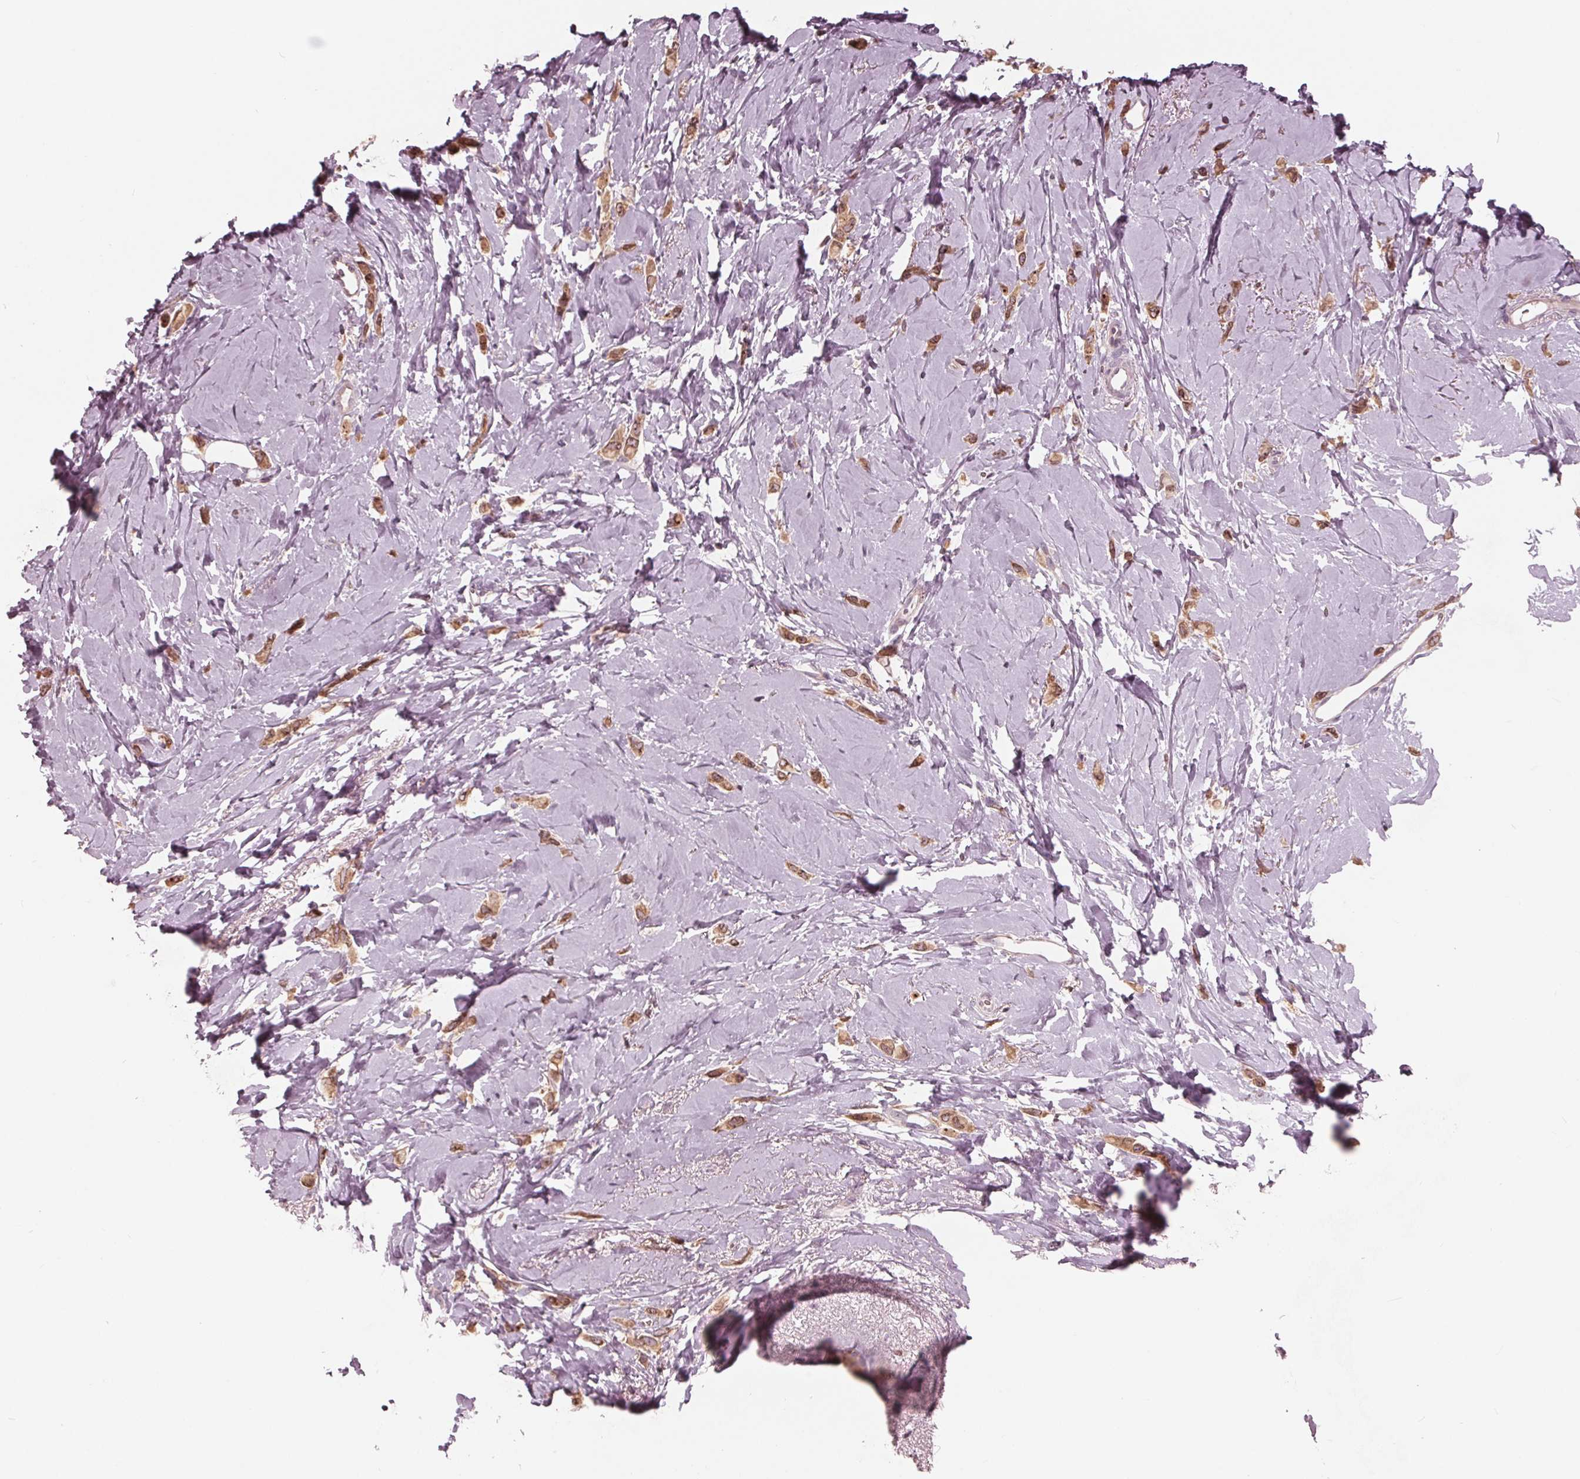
{"staining": {"intensity": "moderate", "quantity": ">75%", "location": "cytoplasmic/membranous,nuclear"}, "tissue": "breast cancer", "cell_type": "Tumor cells", "image_type": "cancer", "snomed": [{"axis": "morphology", "description": "Lobular carcinoma"}, {"axis": "topography", "description": "Breast"}], "caption": "A brown stain highlights moderate cytoplasmic/membranous and nuclear positivity of a protein in breast lobular carcinoma tumor cells.", "gene": "NUP210", "patient": {"sex": "female", "age": 66}}